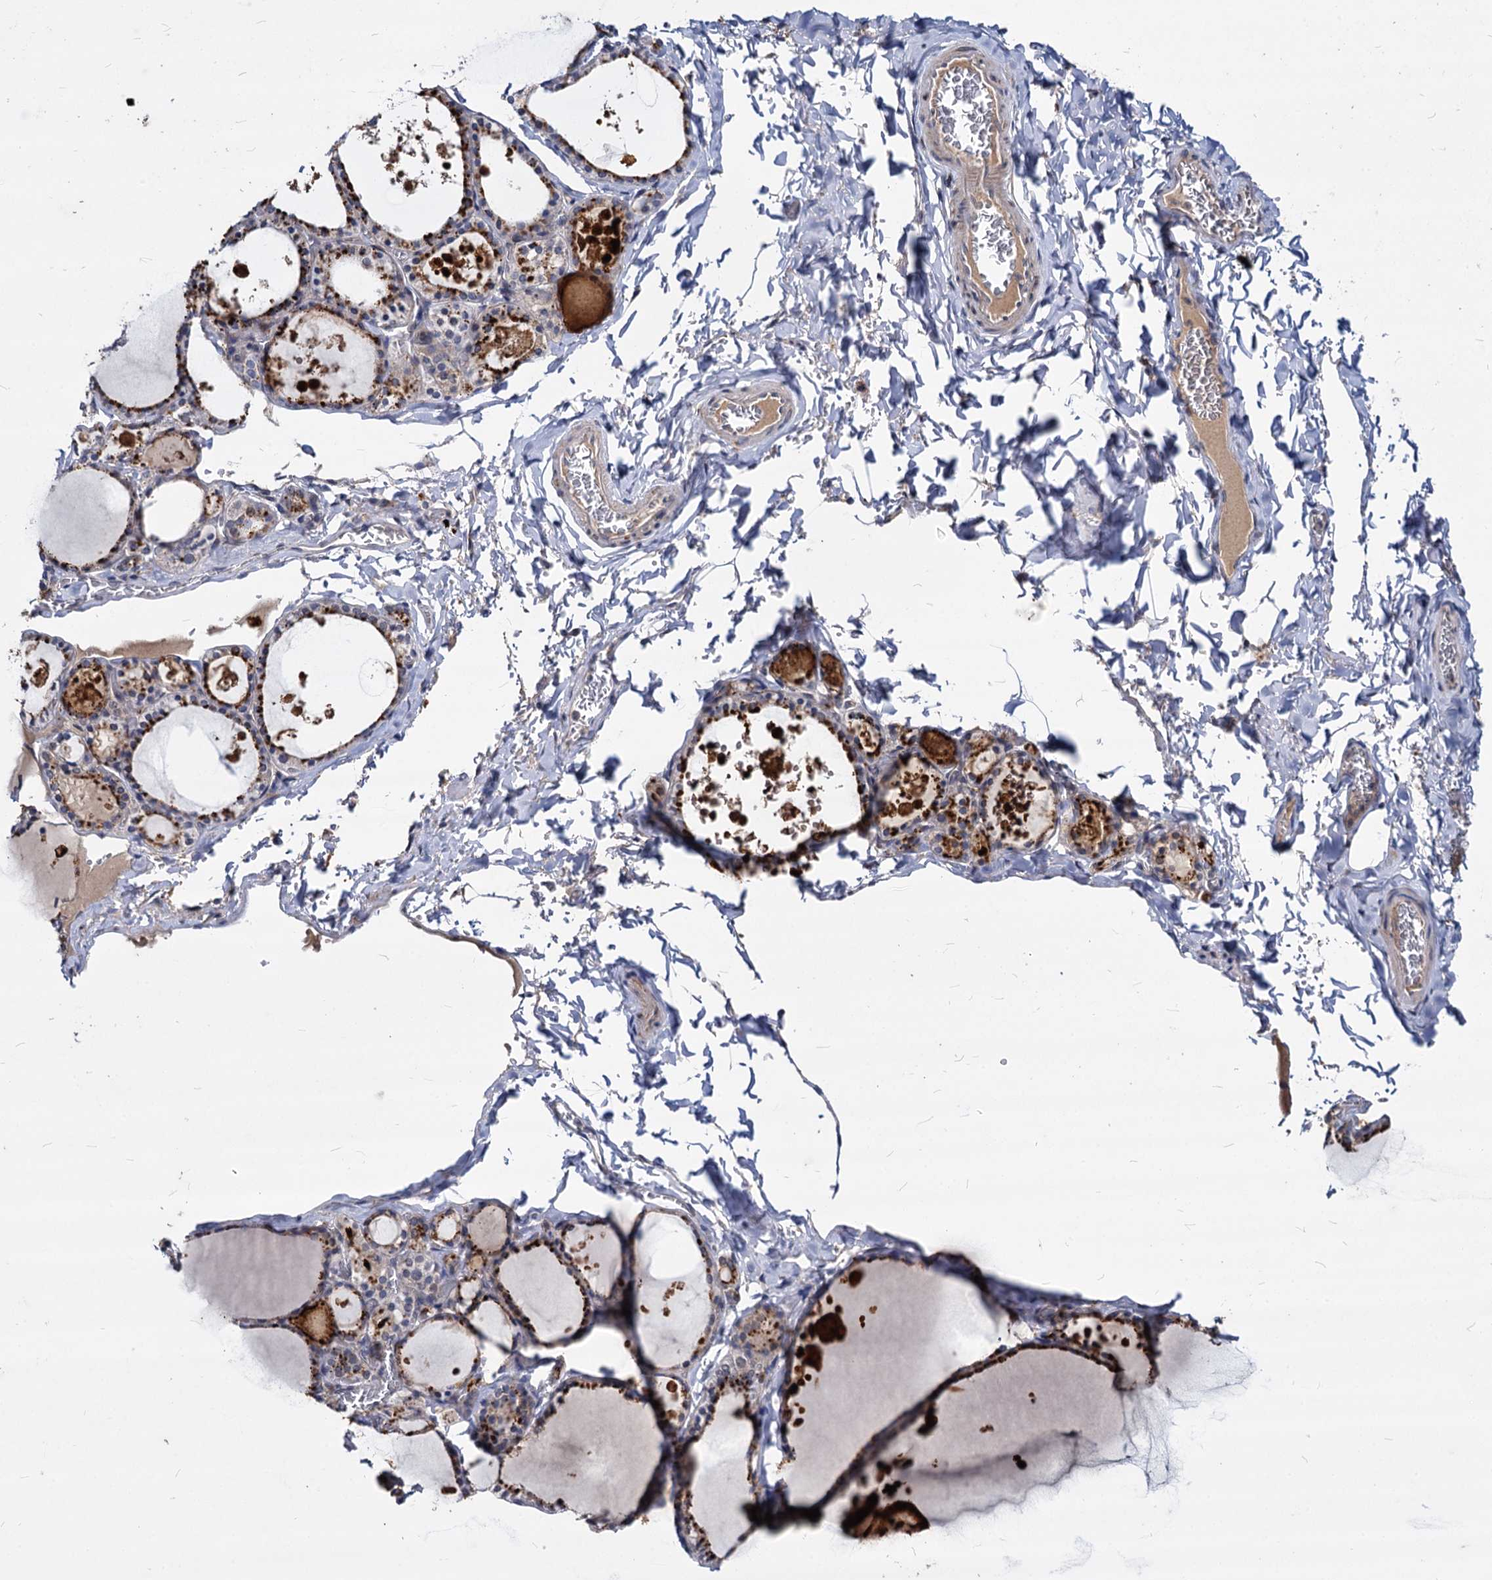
{"staining": {"intensity": "moderate", "quantity": ">75%", "location": "cytoplasmic/membranous"}, "tissue": "thyroid gland", "cell_type": "Glandular cells", "image_type": "normal", "snomed": [{"axis": "morphology", "description": "Normal tissue, NOS"}, {"axis": "topography", "description": "Thyroid gland"}], "caption": "Glandular cells show moderate cytoplasmic/membranous positivity in about >75% of cells in unremarkable thyroid gland.", "gene": "C11orf86", "patient": {"sex": "male", "age": 56}}